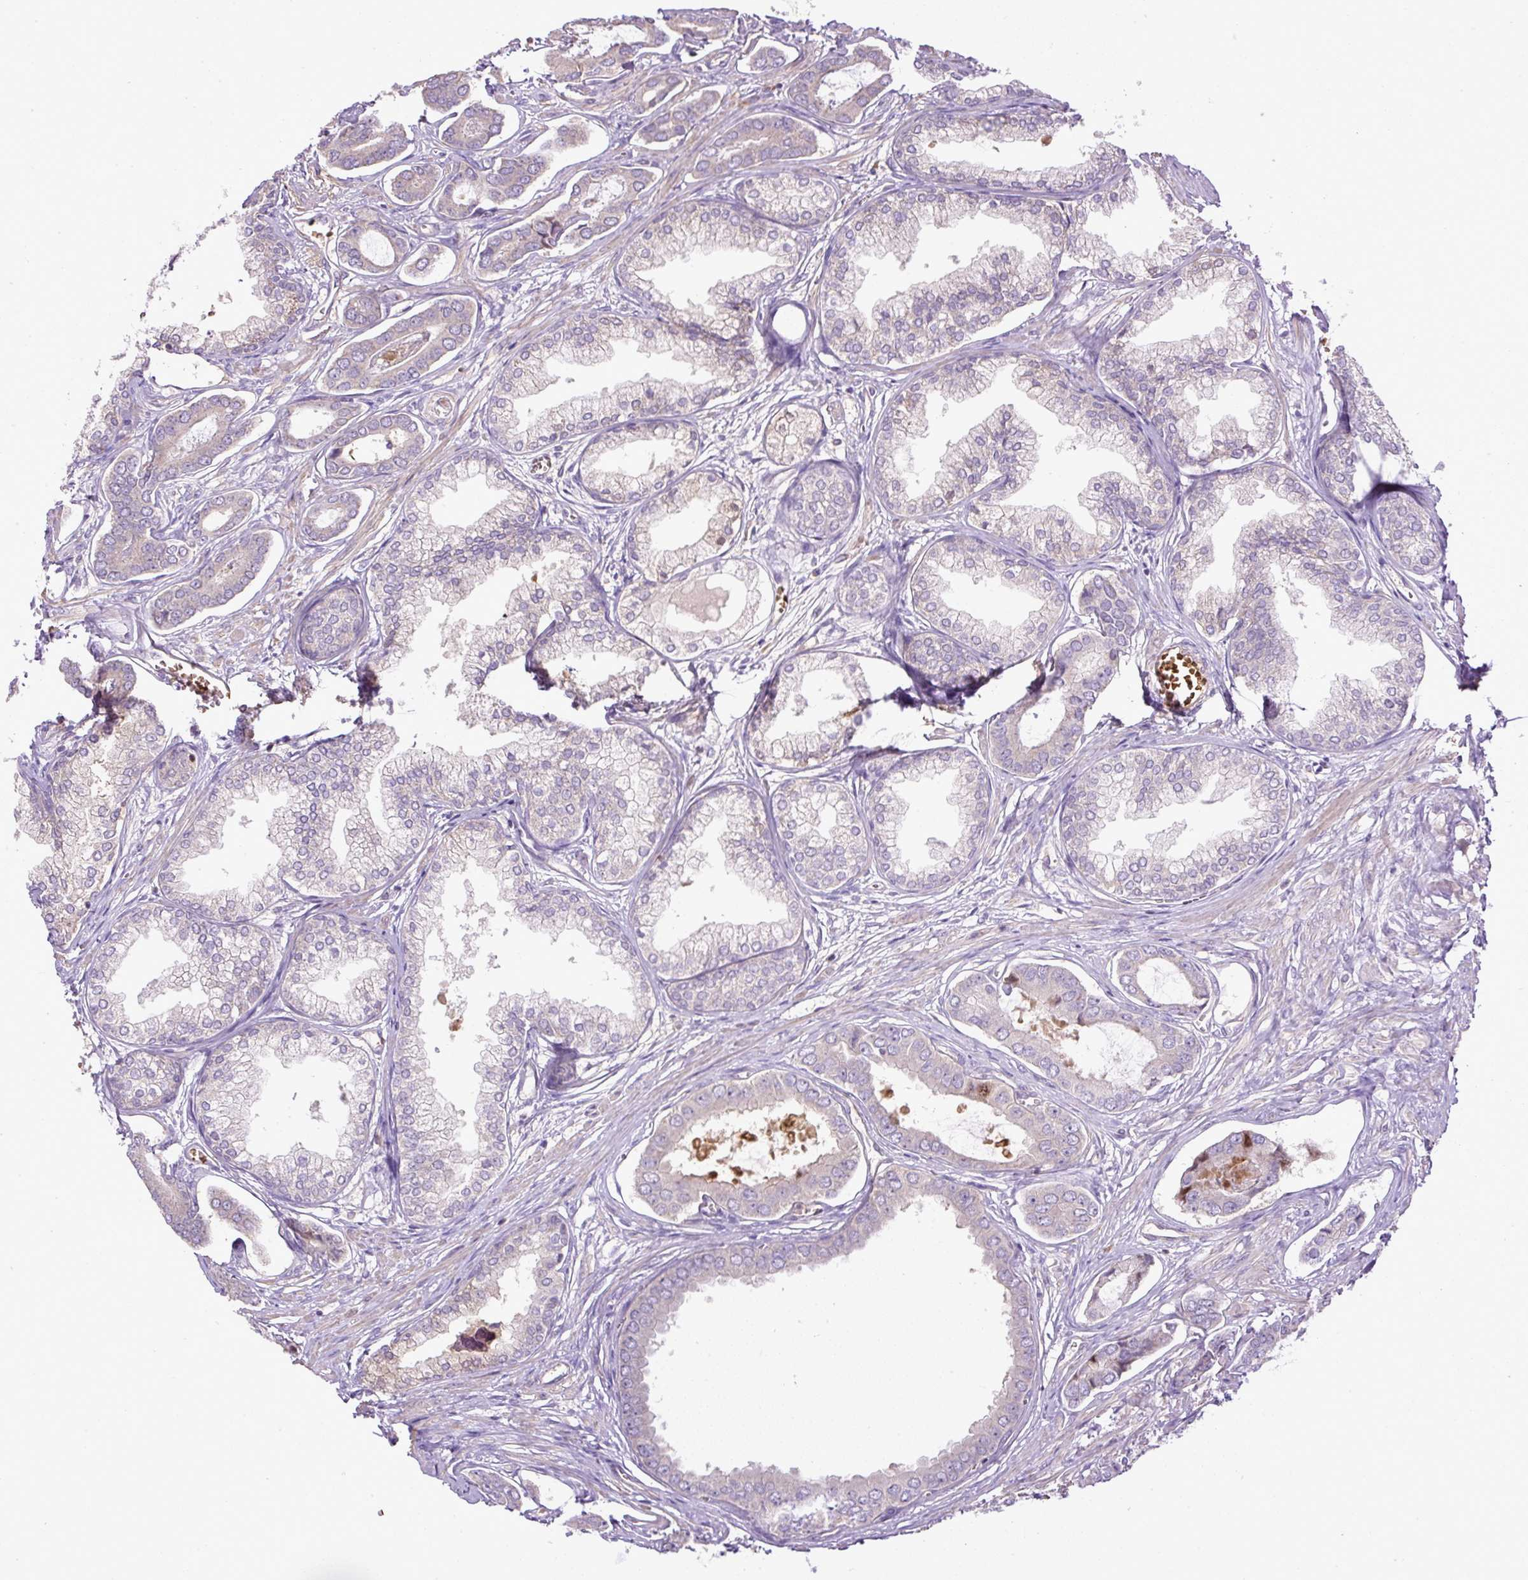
{"staining": {"intensity": "negative", "quantity": "none", "location": "none"}, "tissue": "prostate cancer", "cell_type": "Tumor cells", "image_type": "cancer", "snomed": [{"axis": "morphology", "description": "Adenocarcinoma, NOS"}, {"axis": "topography", "description": "Prostate and seminal vesicle, NOS"}], "caption": "Adenocarcinoma (prostate) stained for a protein using immunohistochemistry (IHC) reveals no positivity tumor cells.", "gene": "CXCL13", "patient": {"sex": "male", "age": 76}}